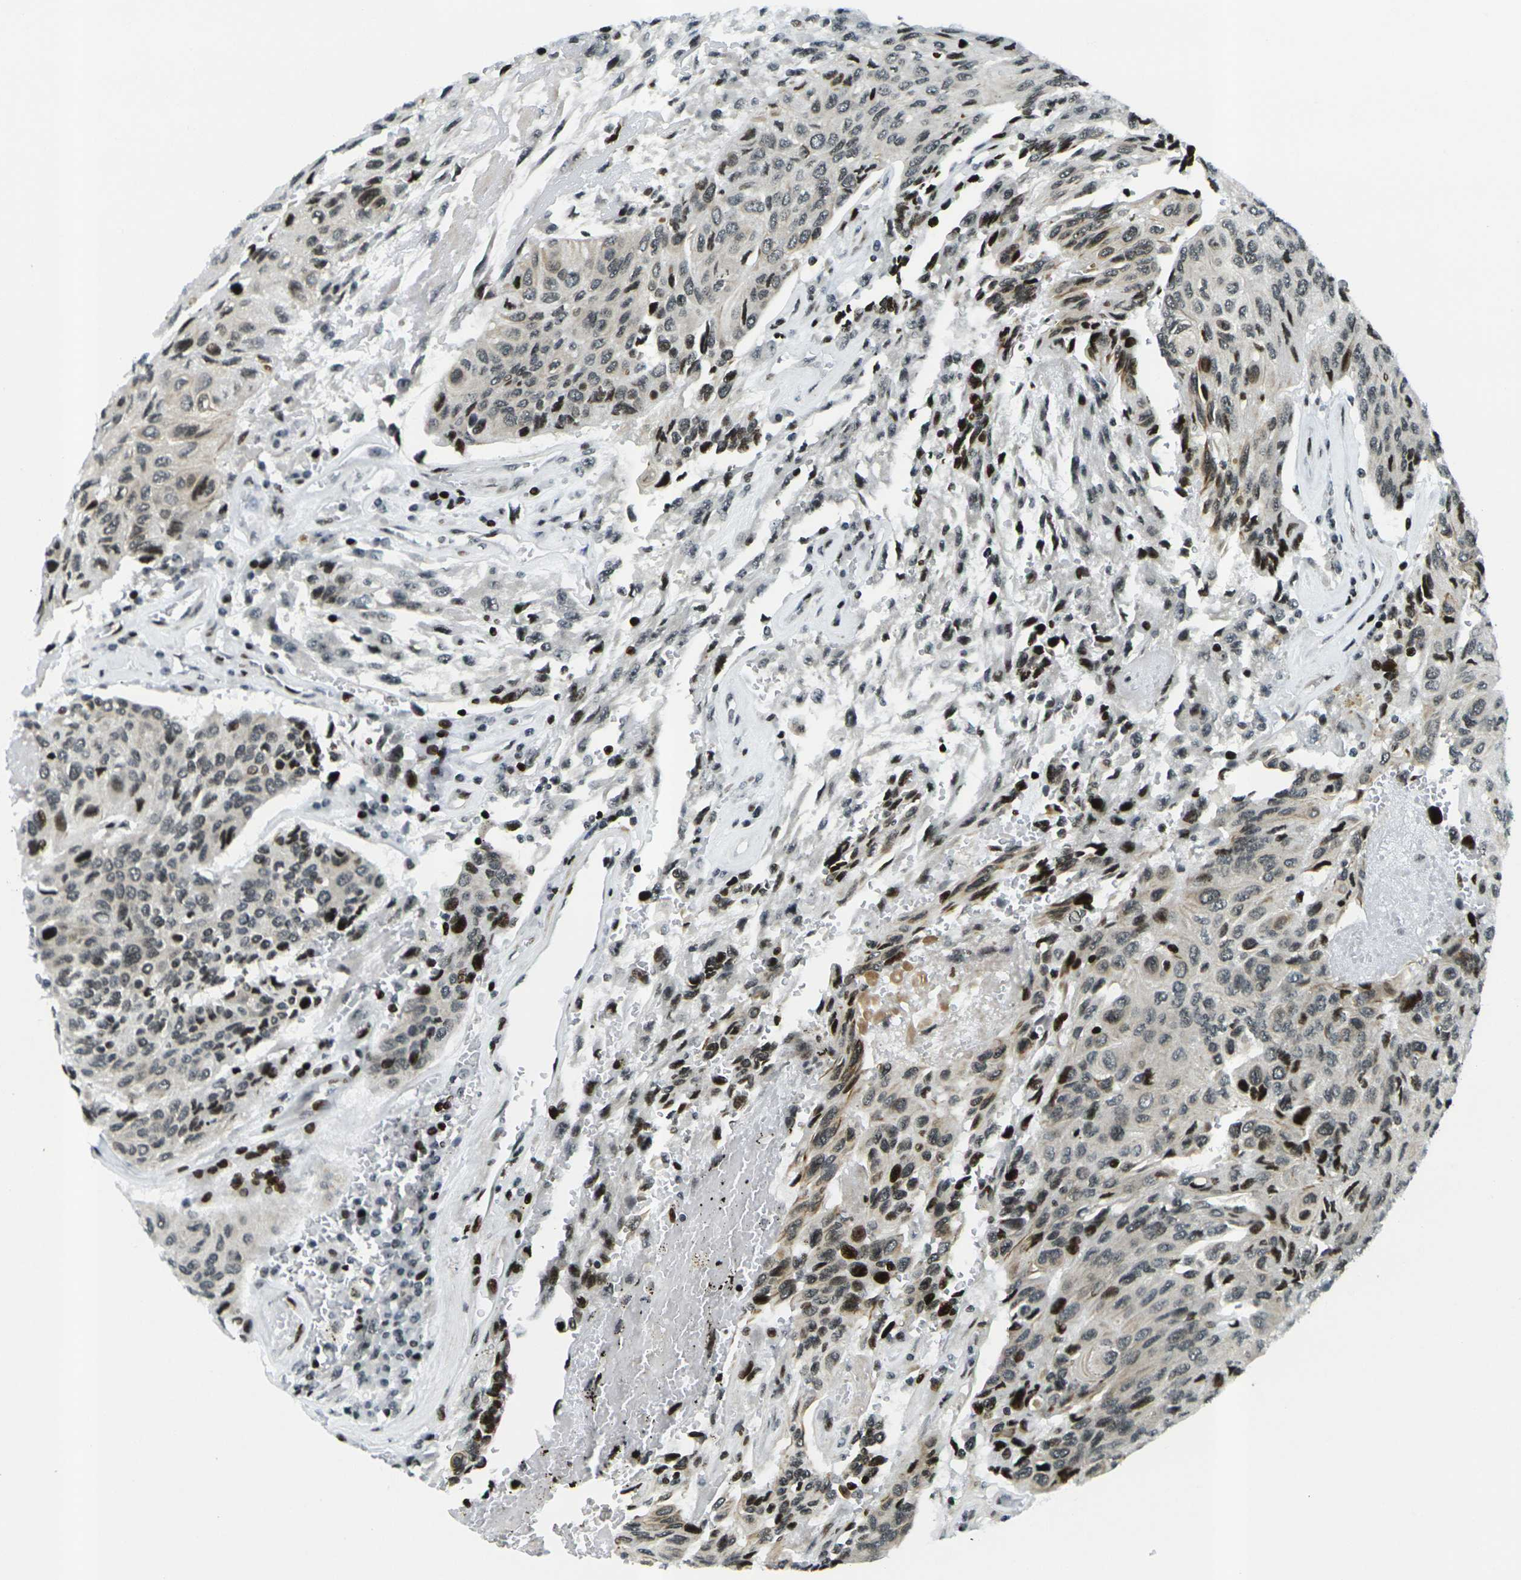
{"staining": {"intensity": "moderate", "quantity": ">75%", "location": "cytoplasmic/membranous,nuclear"}, "tissue": "urothelial cancer", "cell_type": "Tumor cells", "image_type": "cancer", "snomed": [{"axis": "morphology", "description": "Urothelial carcinoma, High grade"}, {"axis": "topography", "description": "Urinary bladder"}], "caption": "Urothelial carcinoma (high-grade) stained for a protein (brown) displays moderate cytoplasmic/membranous and nuclear positive staining in approximately >75% of tumor cells.", "gene": "H3-3A", "patient": {"sex": "female", "age": 85}}